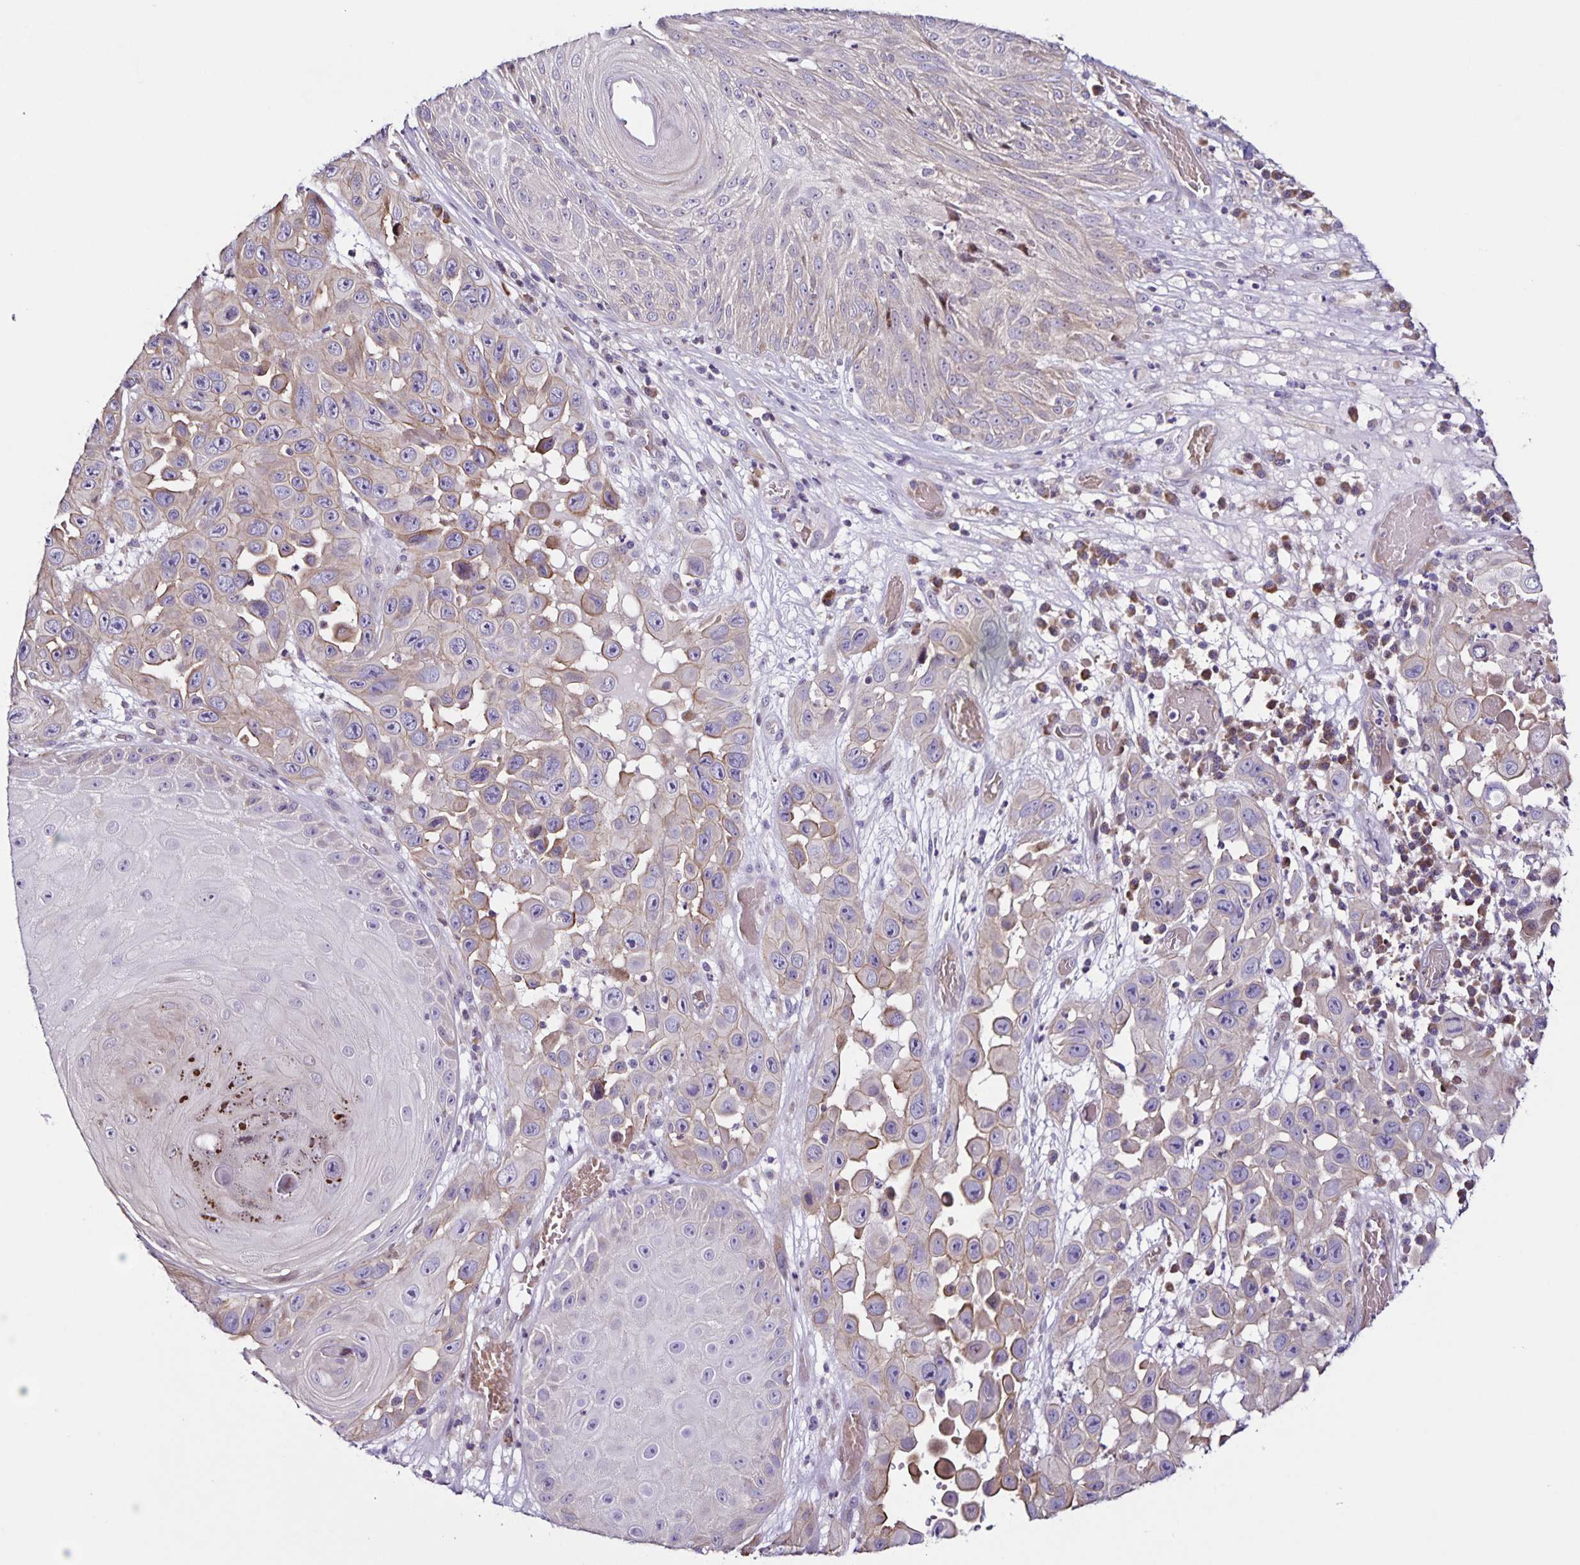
{"staining": {"intensity": "weak", "quantity": "<25%", "location": "cytoplasmic/membranous"}, "tissue": "skin cancer", "cell_type": "Tumor cells", "image_type": "cancer", "snomed": [{"axis": "morphology", "description": "Squamous cell carcinoma, NOS"}, {"axis": "topography", "description": "Skin"}], "caption": "Protein analysis of skin cancer demonstrates no significant expression in tumor cells. The staining is performed using DAB (3,3'-diaminobenzidine) brown chromogen with nuclei counter-stained in using hematoxylin.", "gene": "RNFT2", "patient": {"sex": "male", "age": 81}}